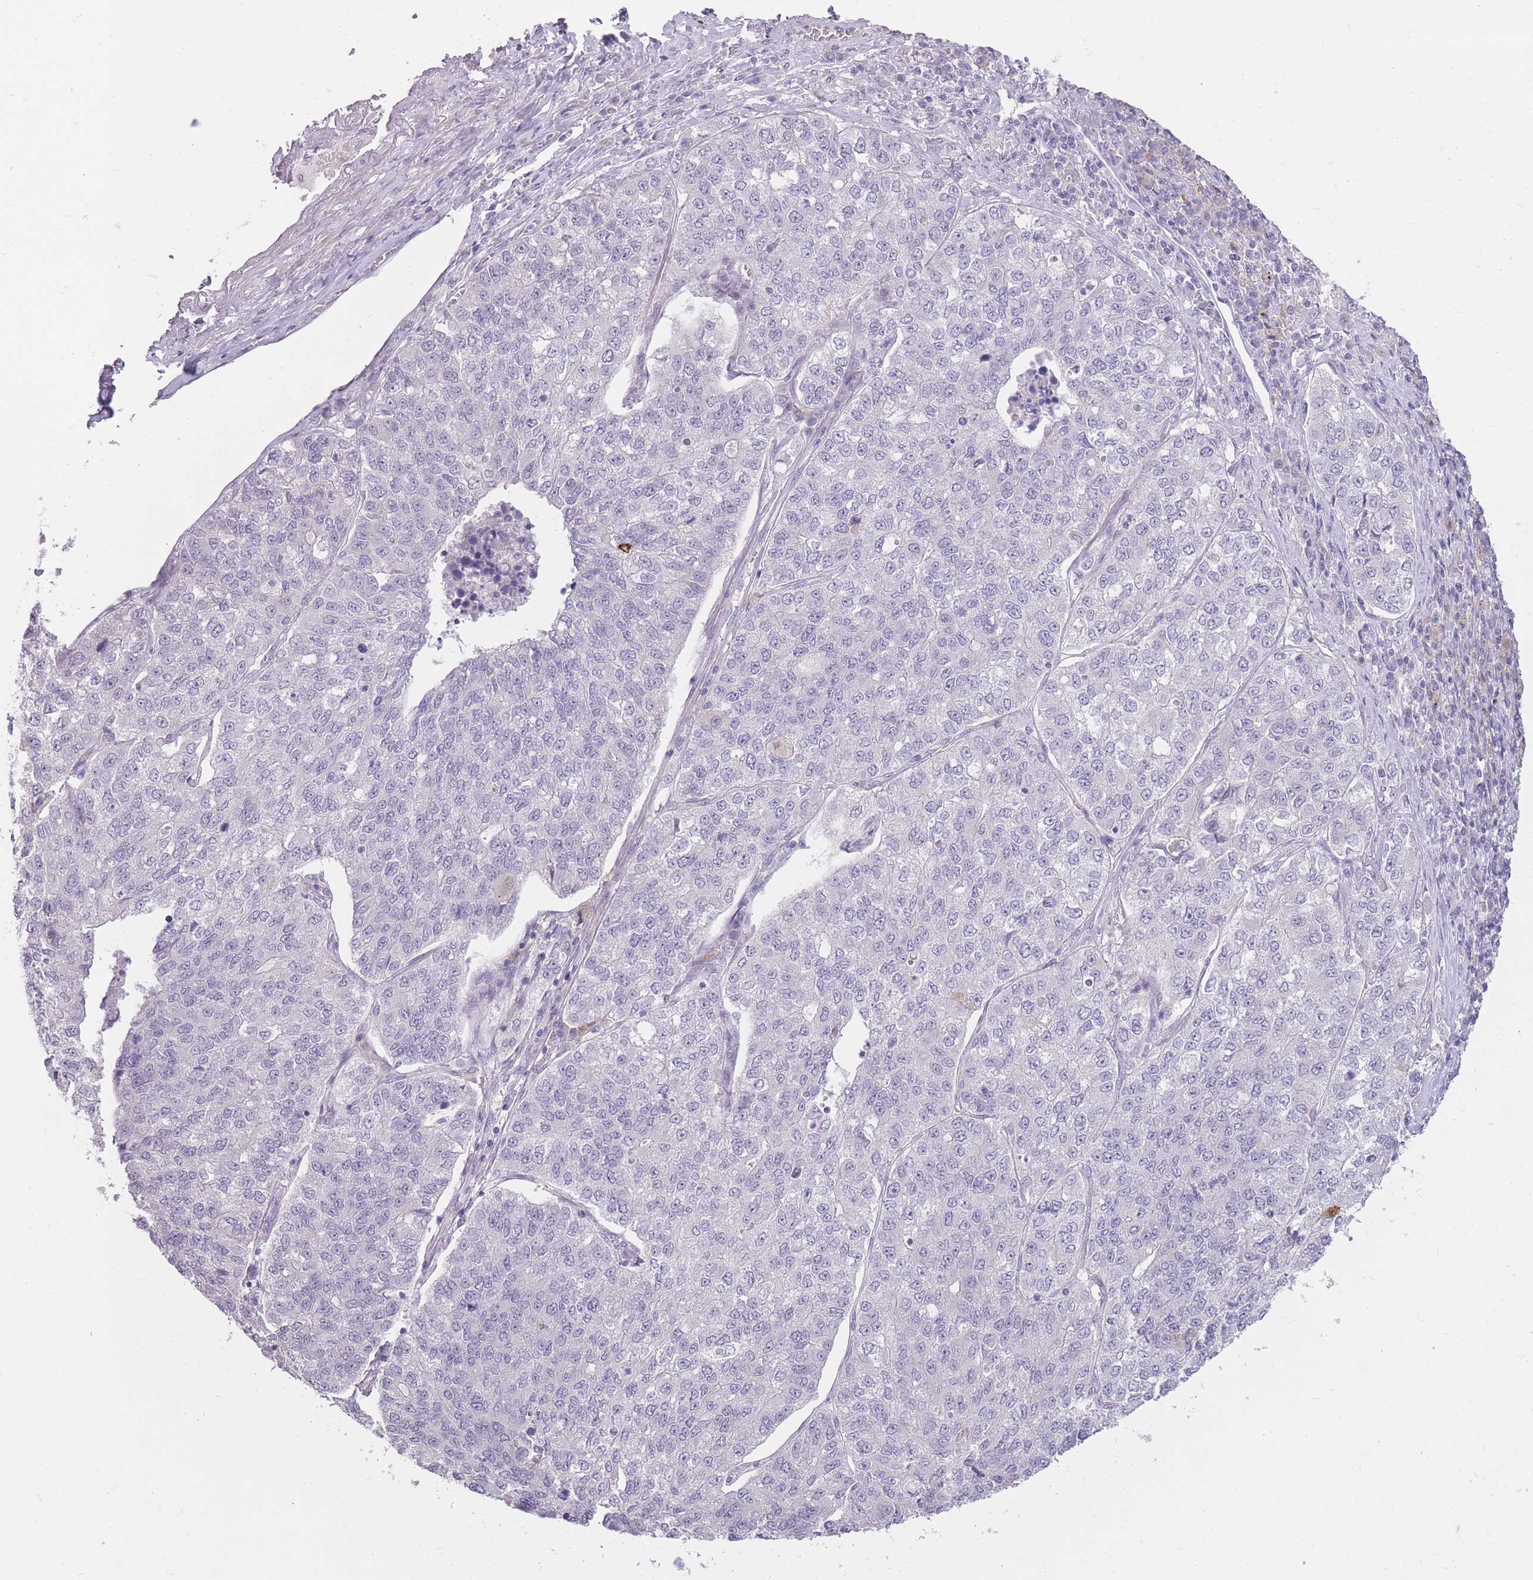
{"staining": {"intensity": "negative", "quantity": "none", "location": "none"}, "tissue": "lung cancer", "cell_type": "Tumor cells", "image_type": "cancer", "snomed": [{"axis": "morphology", "description": "Adenocarcinoma, NOS"}, {"axis": "topography", "description": "Lung"}], "caption": "High power microscopy micrograph of an immunohistochemistry histopathology image of lung cancer, revealing no significant positivity in tumor cells.", "gene": "ZBTB24", "patient": {"sex": "male", "age": 49}}